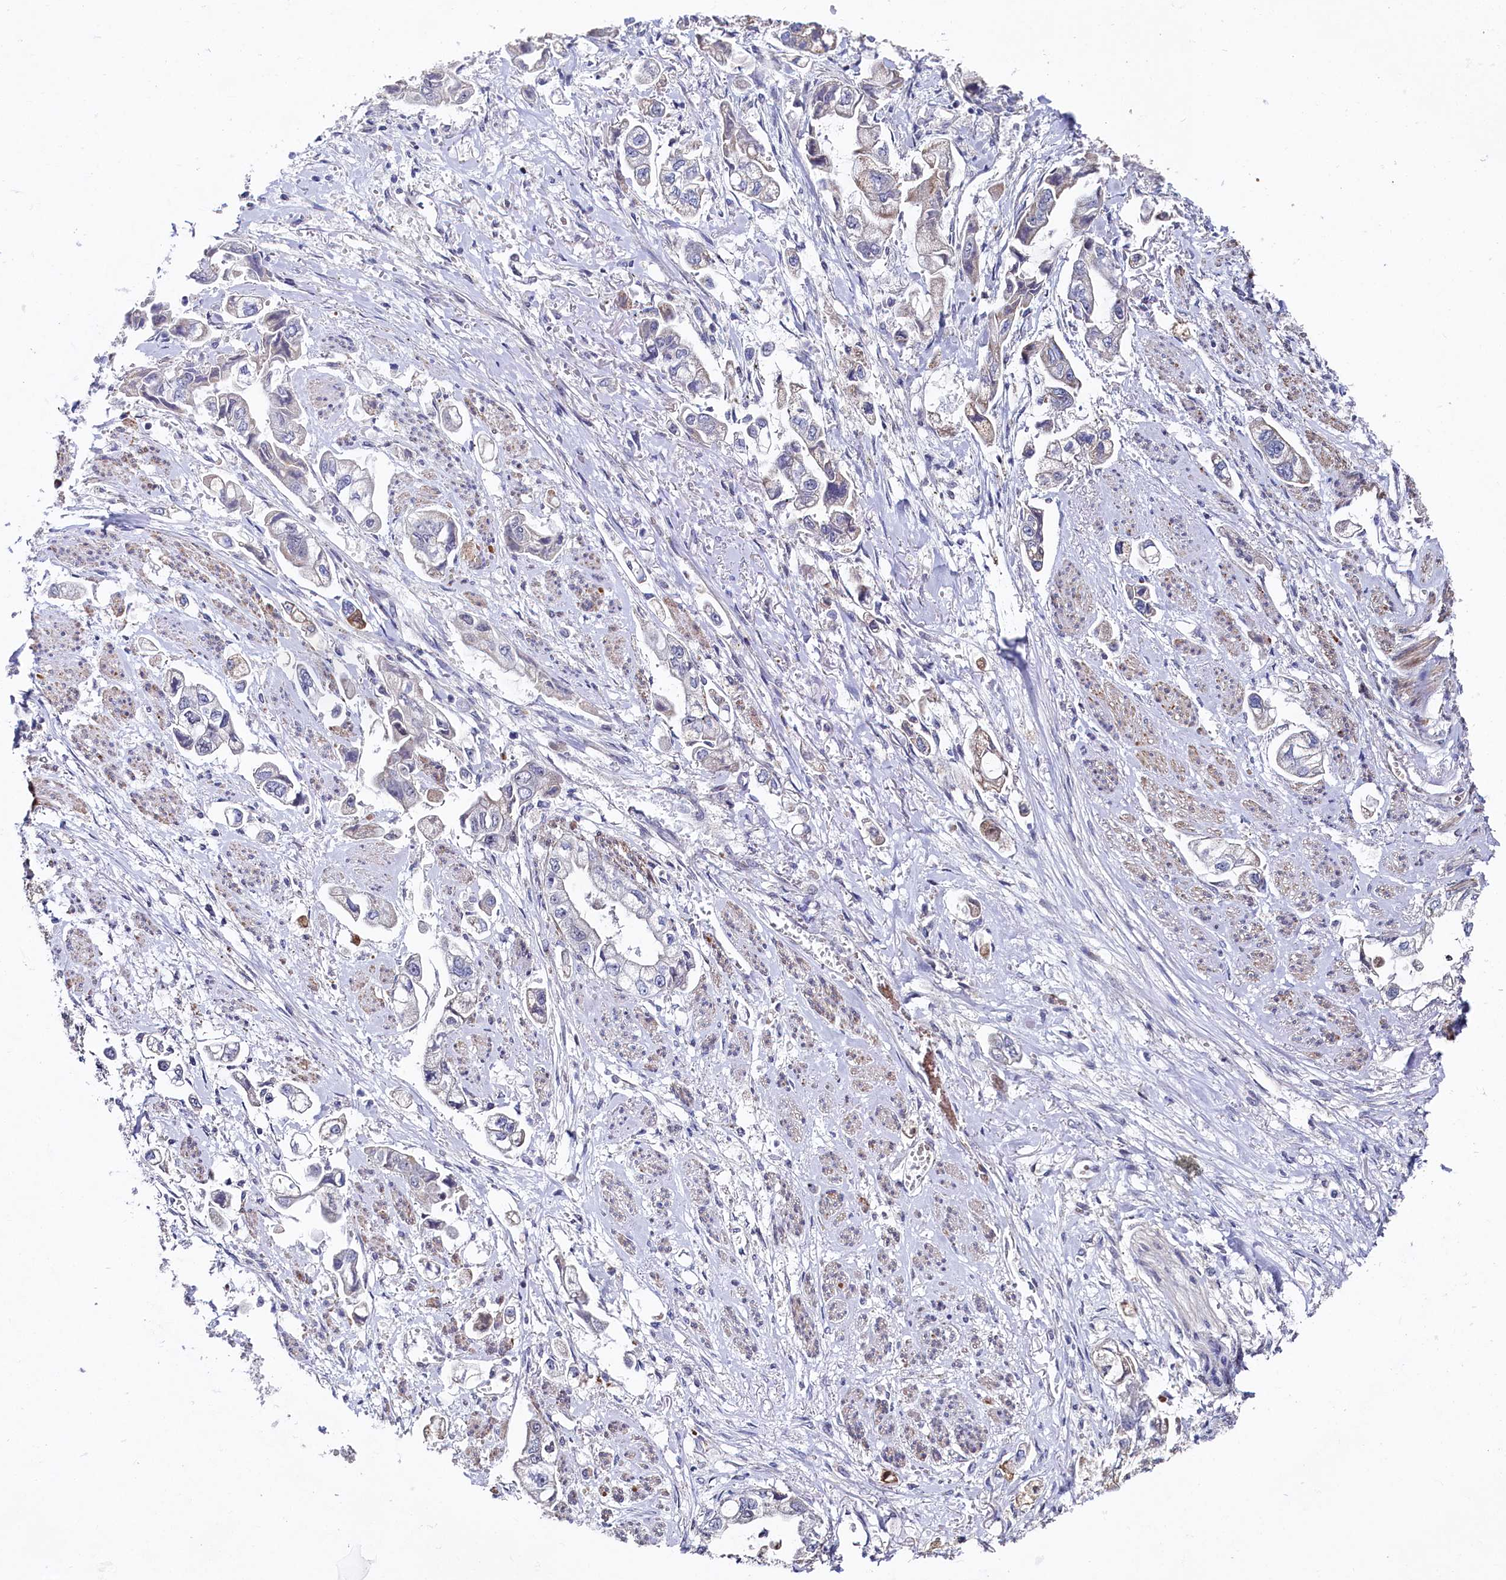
{"staining": {"intensity": "negative", "quantity": "none", "location": "none"}, "tissue": "stomach cancer", "cell_type": "Tumor cells", "image_type": "cancer", "snomed": [{"axis": "morphology", "description": "Adenocarcinoma, NOS"}, {"axis": "topography", "description": "Stomach"}], "caption": "Tumor cells show no significant expression in stomach cancer.", "gene": "TIGD4", "patient": {"sex": "male", "age": 62}}